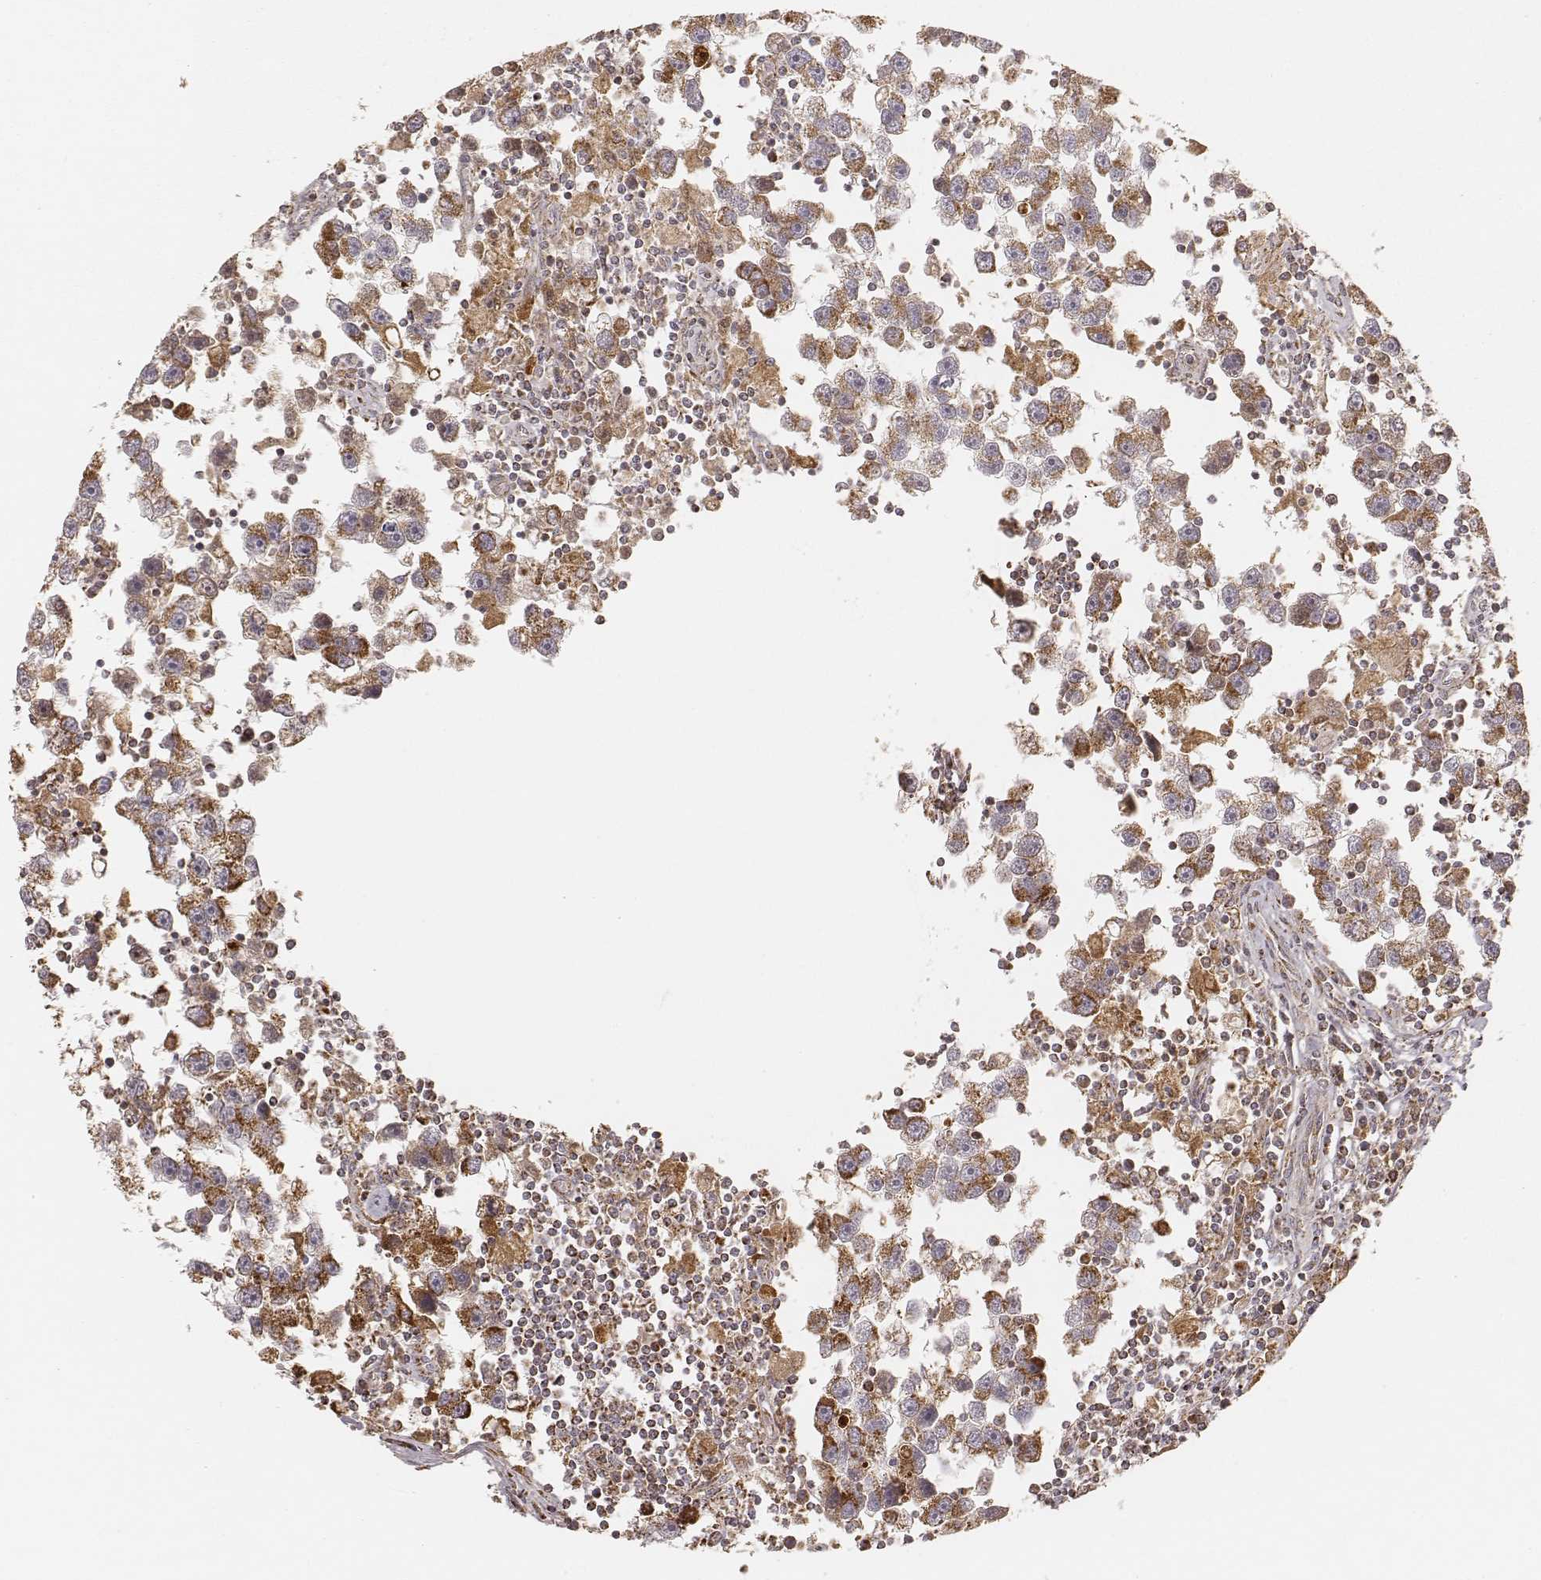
{"staining": {"intensity": "moderate", "quantity": ">75%", "location": "cytoplasmic/membranous"}, "tissue": "testis cancer", "cell_type": "Tumor cells", "image_type": "cancer", "snomed": [{"axis": "morphology", "description": "Seminoma, NOS"}, {"axis": "topography", "description": "Testis"}], "caption": "Protein expression analysis of testis seminoma reveals moderate cytoplasmic/membranous staining in about >75% of tumor cells. (DAB (3,3'-diaminobenzidine) IHC with brightfield microscopy, high magnification).", "gene": "CS", "patient": {"sex": "male", "age": 30}}